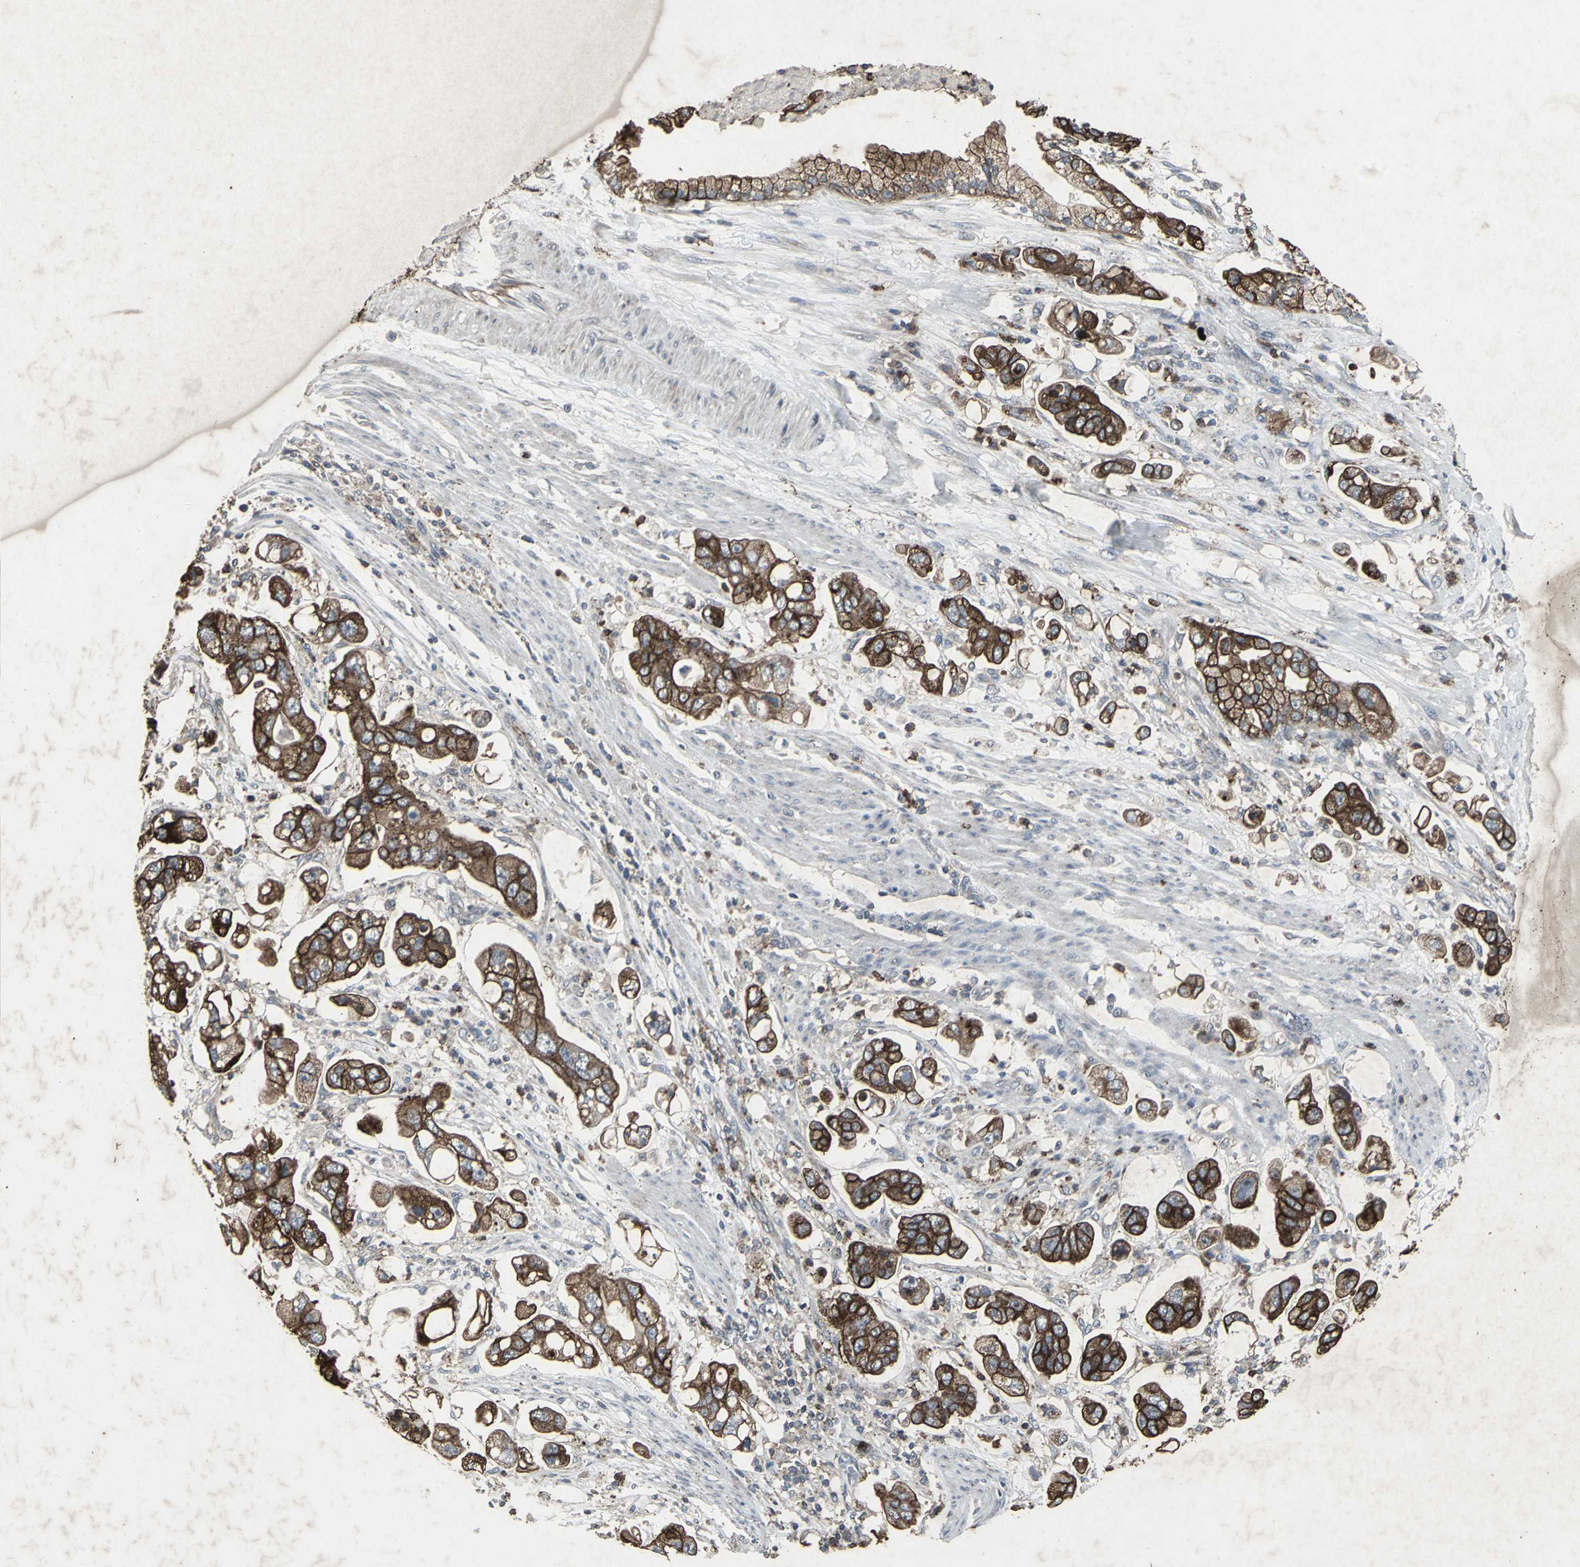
{"staining": {"intensity": "strong", "quantity": ">75%", "location": "cytoplasmic/membranous"}, "tissue": "stomach cancer", "cell_type": "Tumor cells", "image_type": "cancer", "snomed": [{"axis": "morphology", "description": "Adenocarcinoma, NOS"}, {"axis": "topography", "description": "Stomach"}], "caption": "Protein staining demonstrates strong cytoplasmic/membranous expression in about >75% of tumor cells in stomach cancer. (DAB IHC, brown staining for protein, blue staining for nuclei).", "gene": "CCR9", "patient": {"sex": "male", "age": 62}}